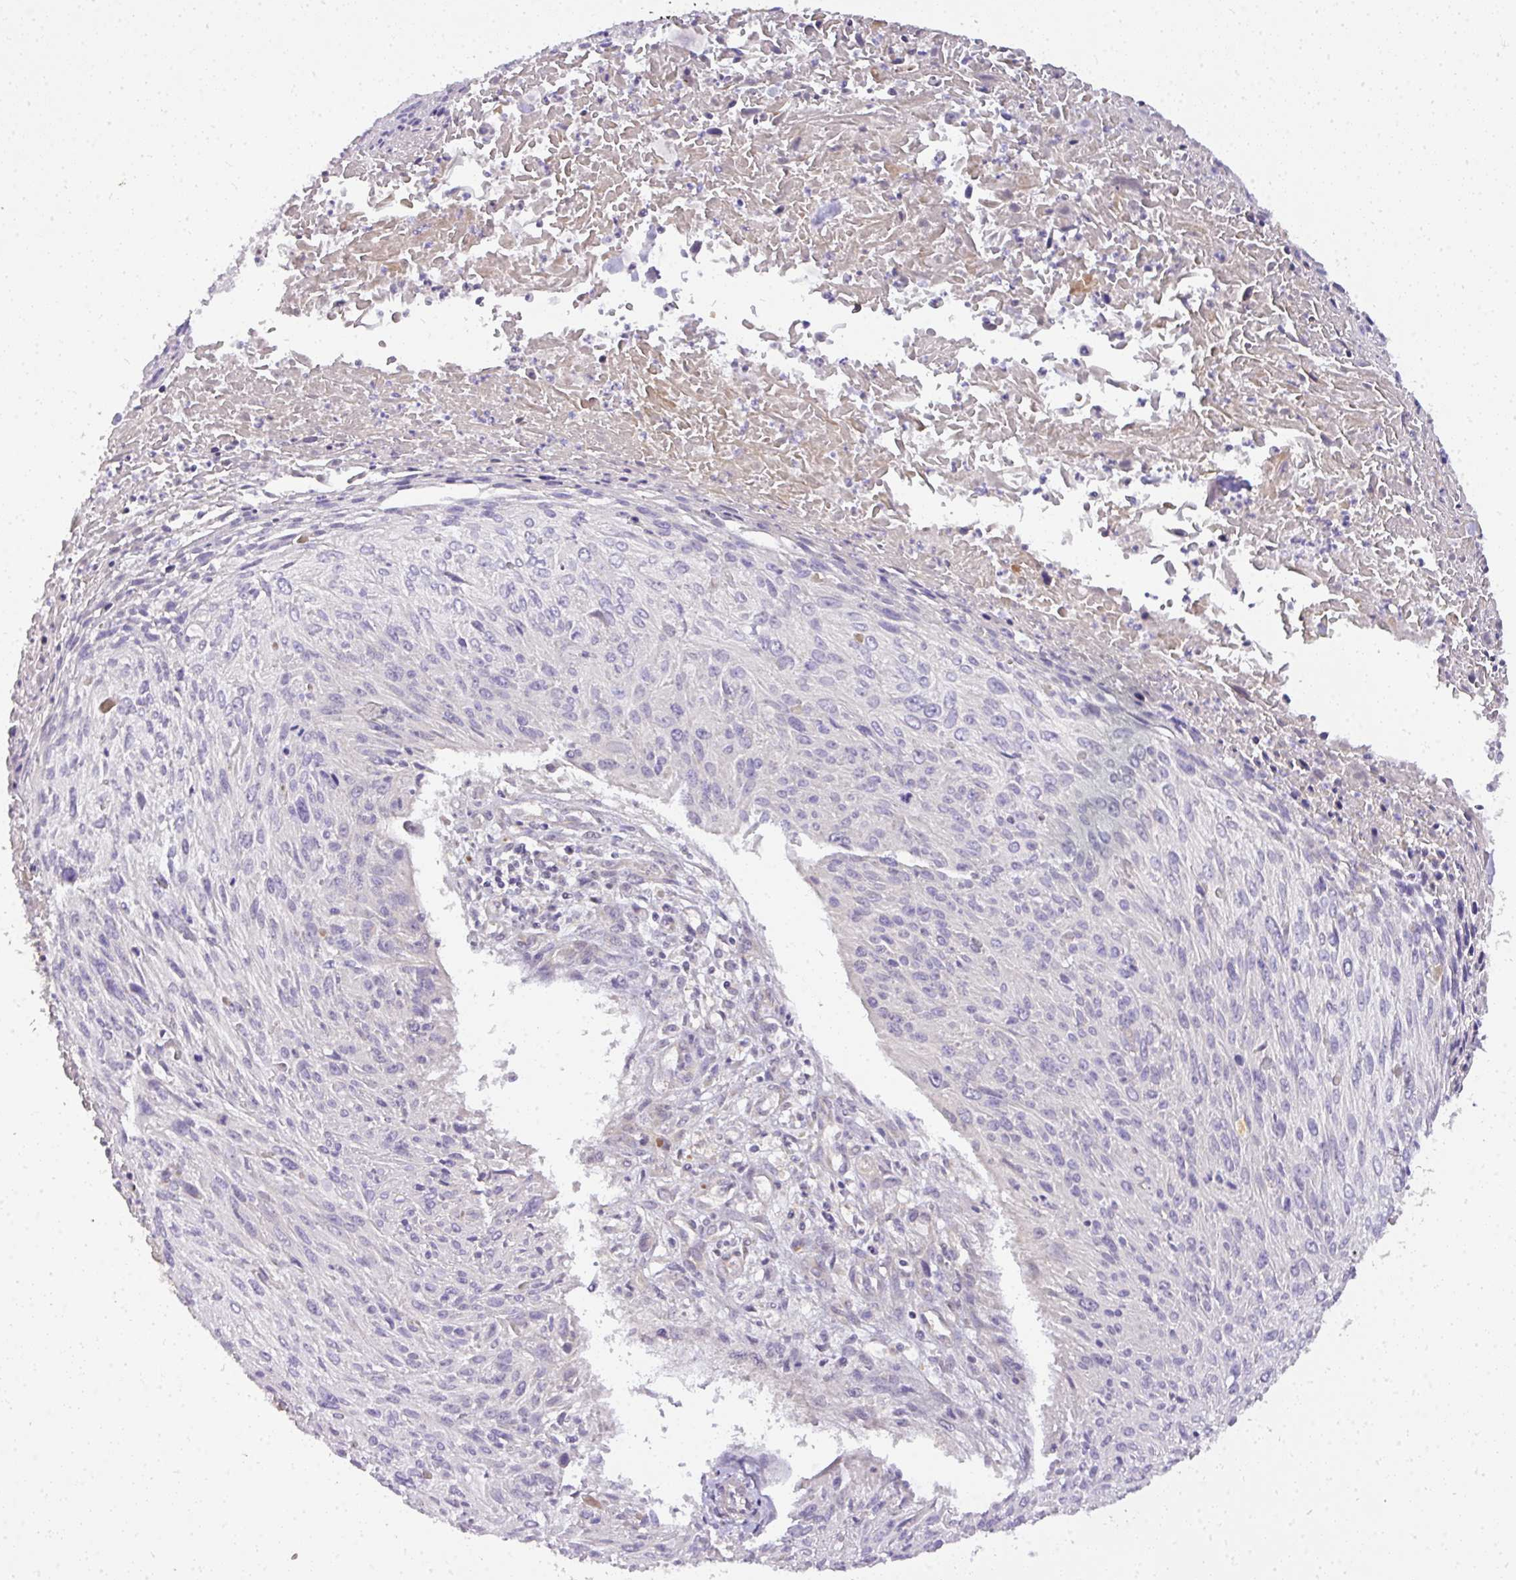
{"staining": {"intensity": "negative", "quantity": "none", "location": "none"}, "tissue": "cervical cancer", "cell_type": "Tumor cells", "image_type": "cancer", "snomed": [{"axis": "morphology", "description": "Squamous cell carcinoma, NOS"}, {"axis": "topography", "description": "Cervix"}], "caption": "Immunohistochemistry micrograph of cervical cancer (squamous cell carcinoma) stained for a protein (brown), which demonstrates no expression in tumor cells.", "gene": "ADH5", "patient": {"sex": "female", "age": 51}}